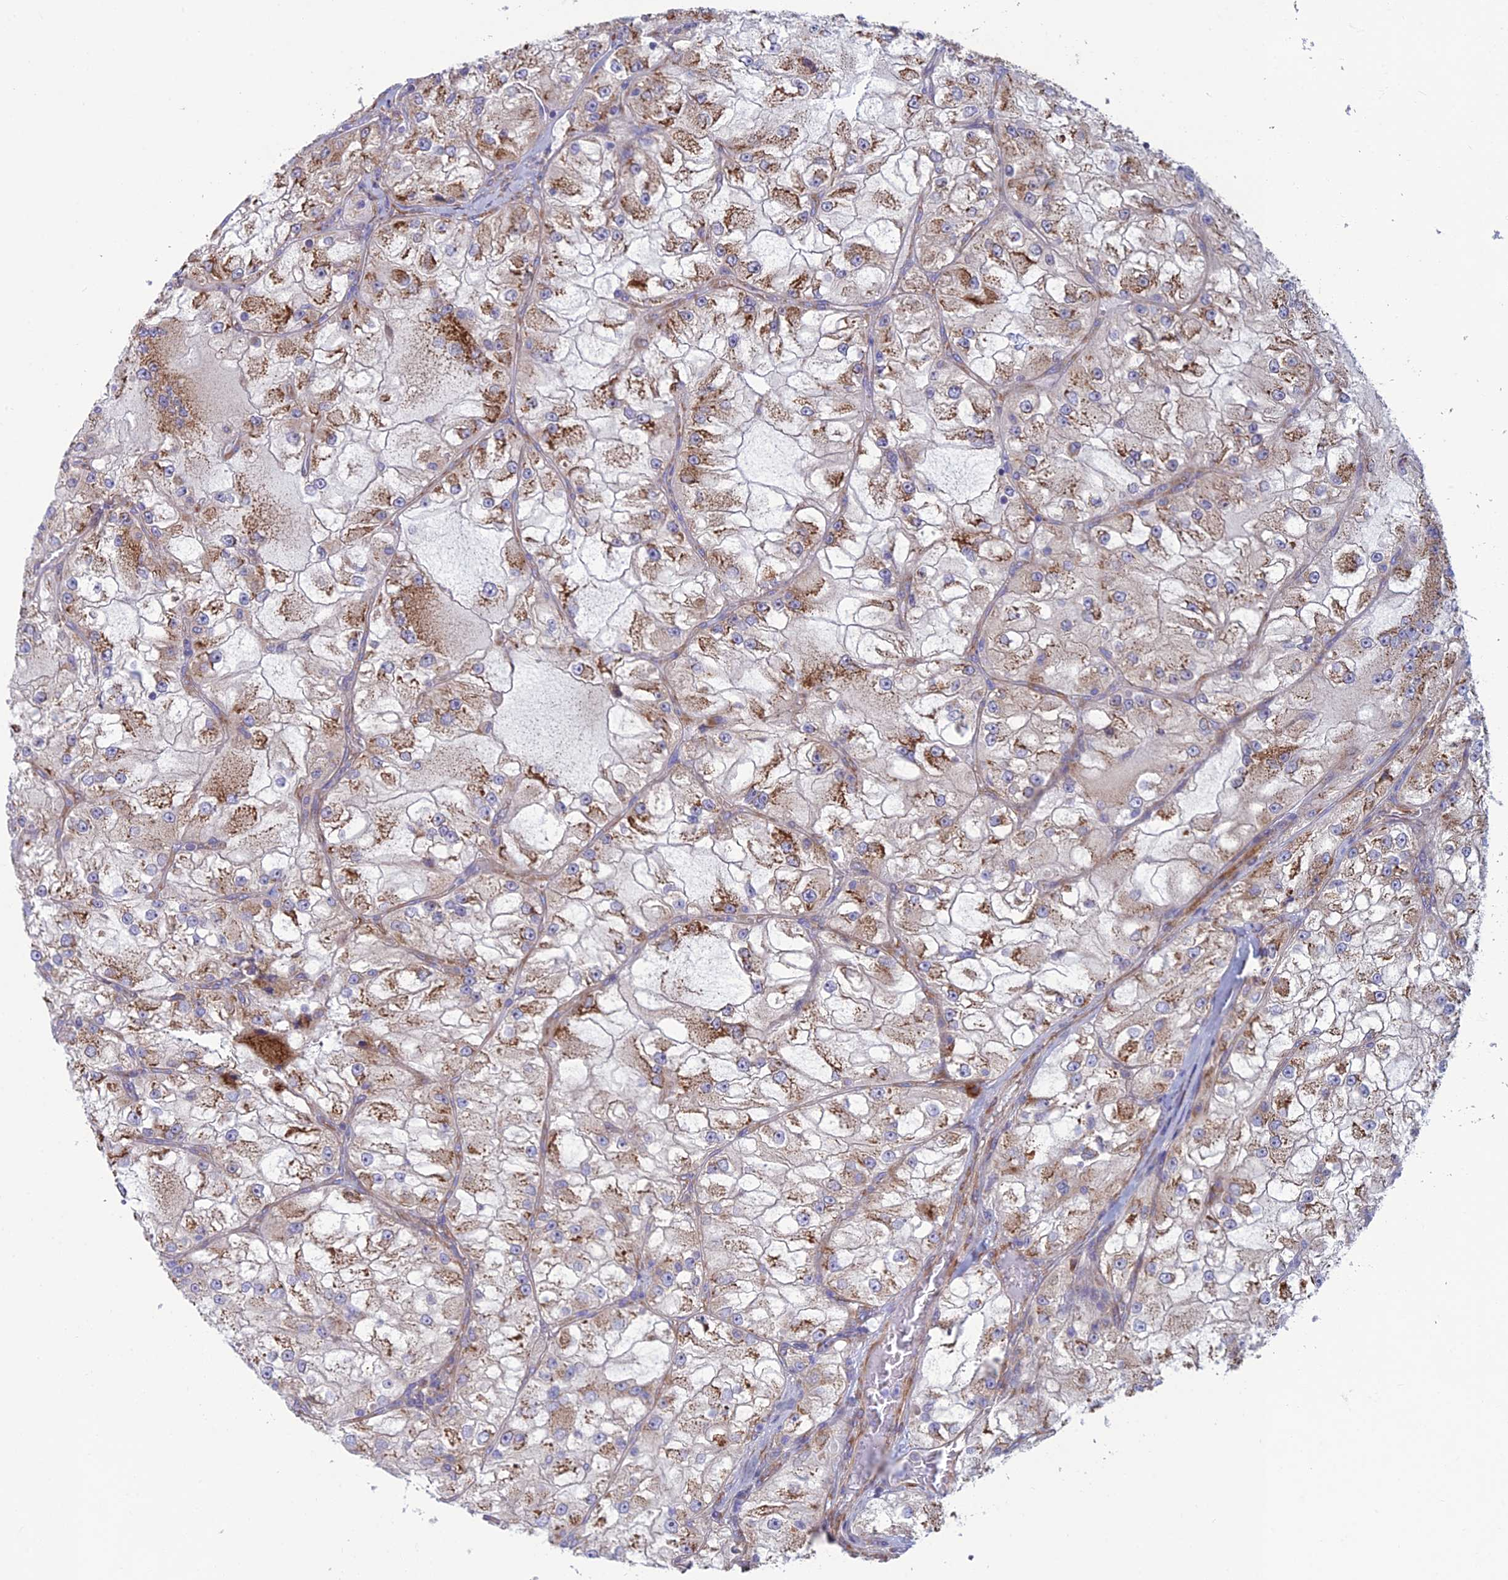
{"staining": {"intensity": "moderate", "quantity": ">75%", "location": "cytoplasmic/membranous"}, "tissue": "renal cancer", "cell_type": "Tumor cells", "image_type": "cancer", "snomed": [{"axis": "morphology", "description": "Adenocarcinoma, NOS"}, {"axis": "topography", "description": "Kidney"}], "caption": "A brown stain labels moderate cytoplasmic/membranous expression of a protein in human renal adenocarcinoma tumor cells.", "gene": "RPL17-C18orf32", "patient": {"sex": "female", "age": 72}}